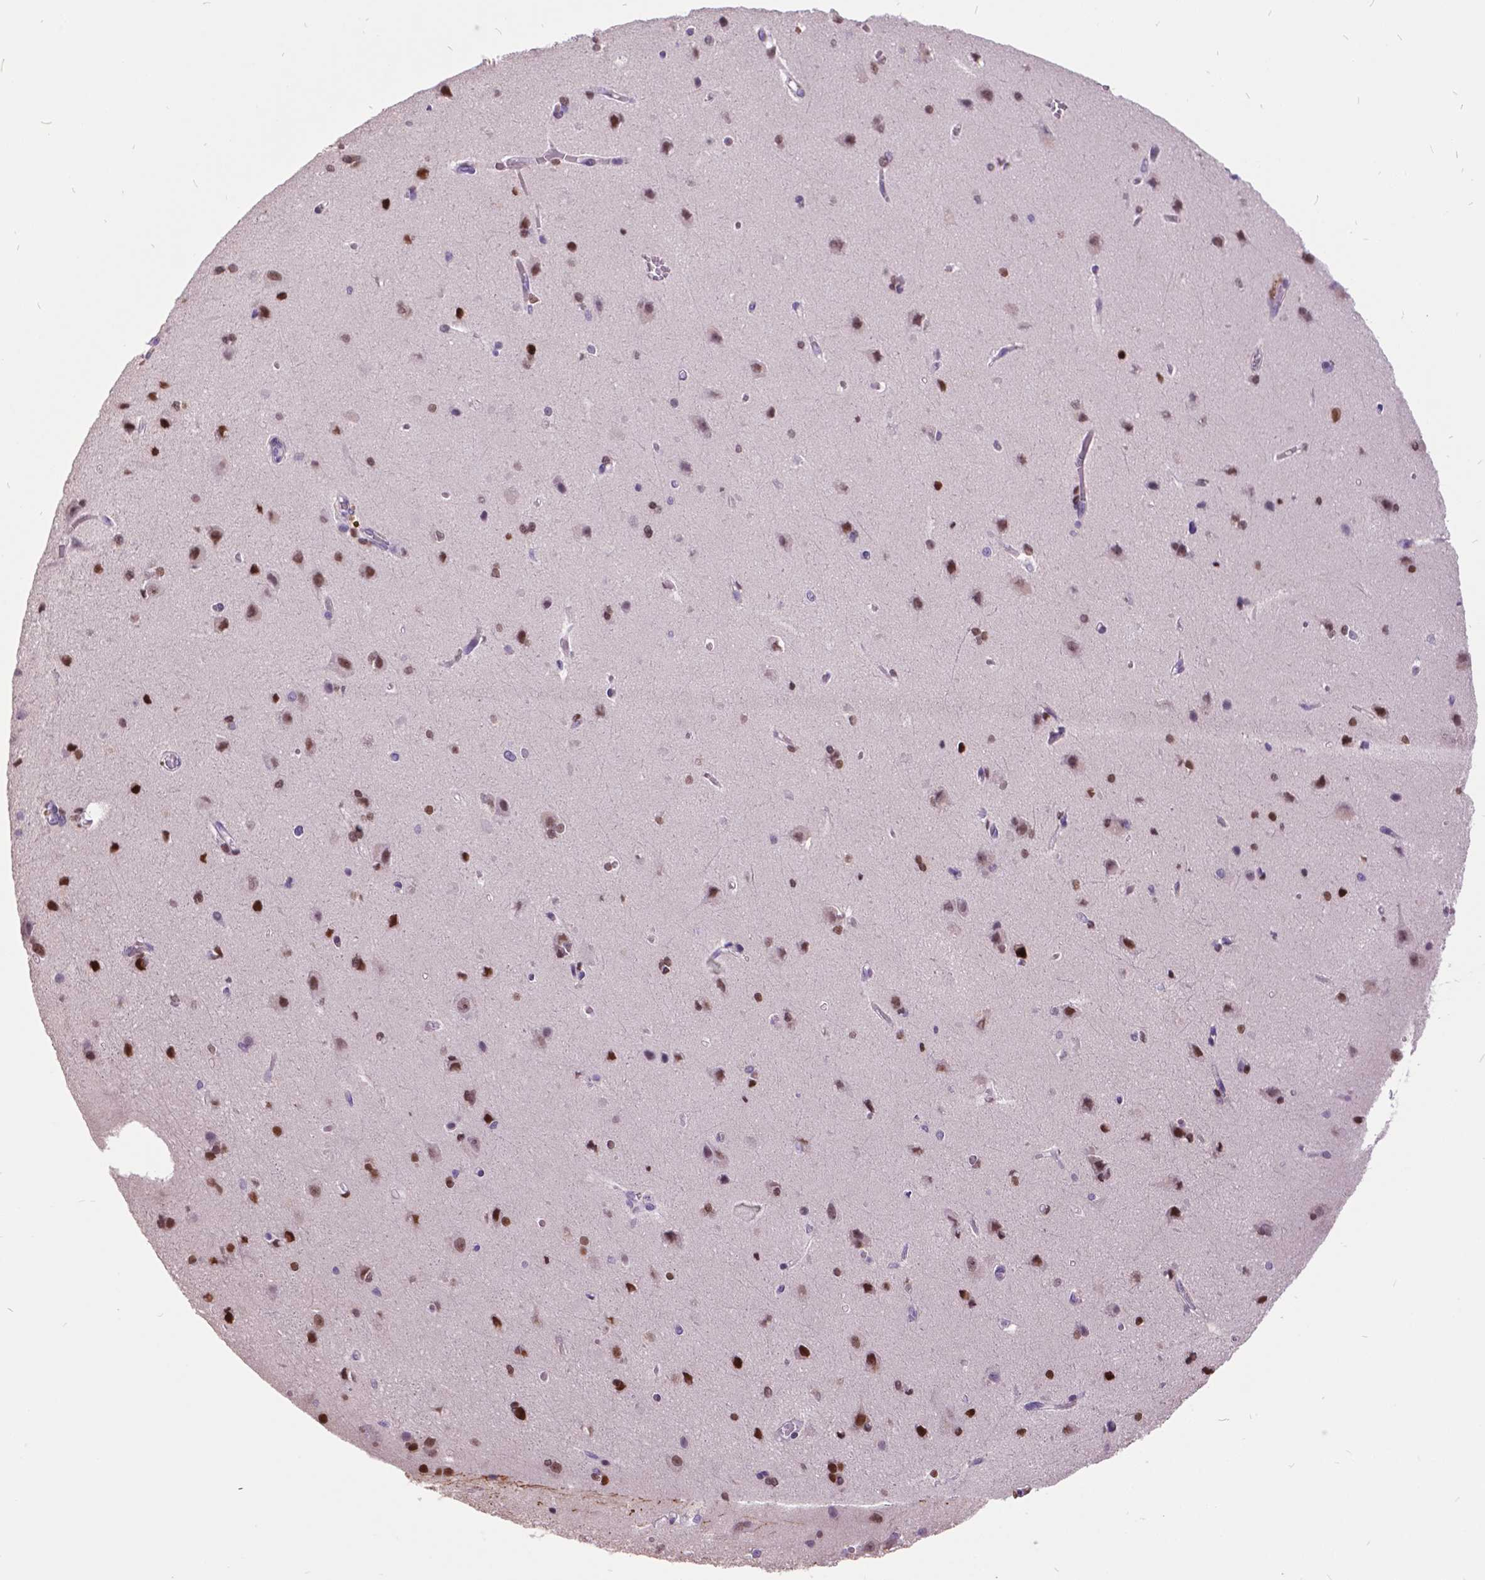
{"staining": {"intensity": "negative", "quantity": "none", "location": "none"}, "tissue": "cerebral cortex", "cell_type": "Endothelial cells", "image_type": "normal", "snomed": [{"axis": "morphology", "description": "Normal tissue, NOS"}, {"axis": "topography", "description": "Cerebral cortex"}], "caption": "This is an IHC image of benign human cerebral cortex. There is no staining in endothelial cells.", "gene": "DPF3", "patient": {"sex": "male", "age": 37}}